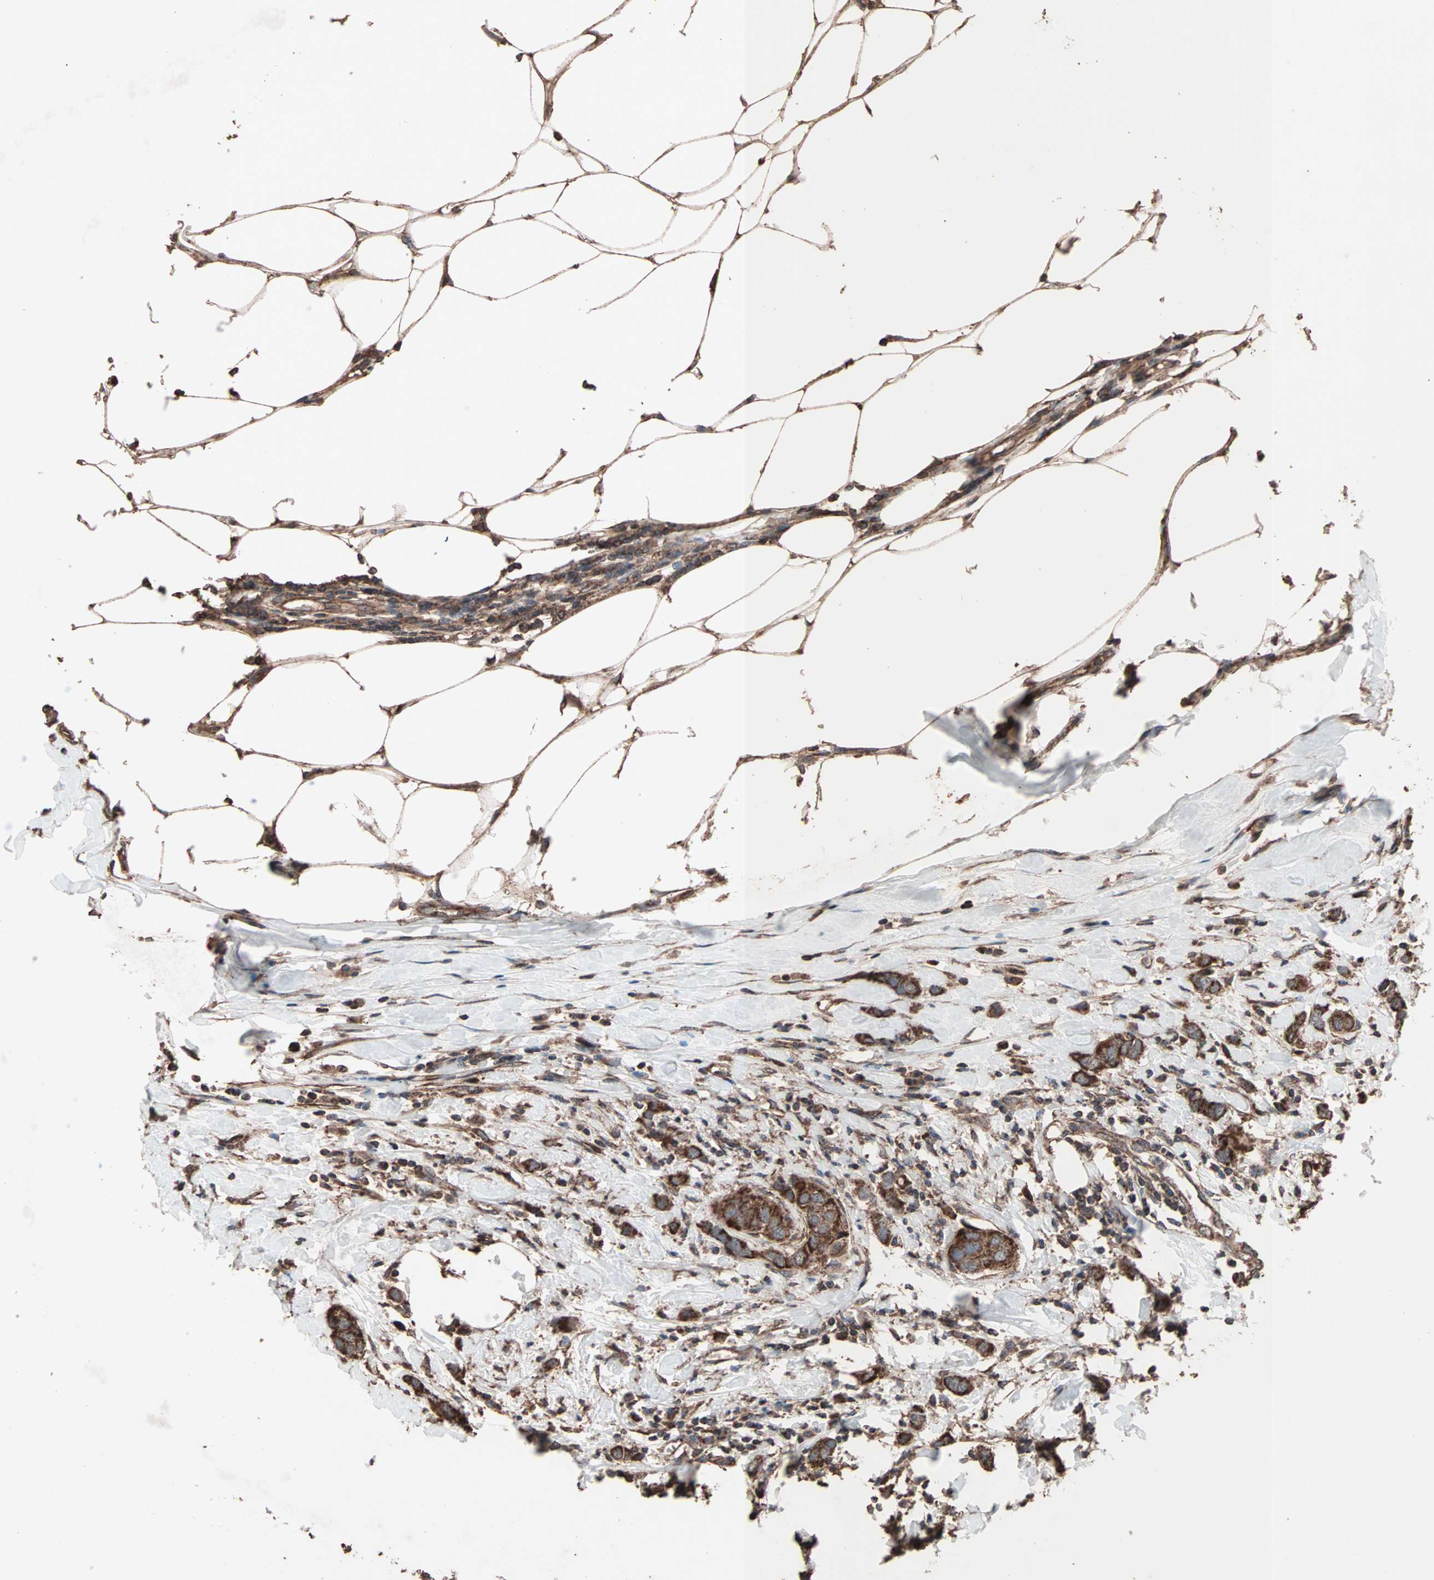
{"staining": {"intensity": "strong", "quantity": ">75%", "location": "cytoplasmic/membranous"}, "tissue": "breast cancer", "cell_type": "Tumor cells", "image_type": "cancer", "snomed": [{"axis": "morphology", "description": "Duct carcinoma"}, {"axis": "topography", "description": "Breast"}], "caption": "Breast cancer was stained to show a protein in brown. There is high levels of strong cytoplasmic/membranous positivity in approximately >75% of tumor cells. The staining is performed using DAB (3,3'-diaminobenzidine) brown chromogen to label protein expression. The nuclei are counter-stained blue using hematoxylin.", "gene": "MRPL2", "patient": {"sex": "female", "age": 50}}